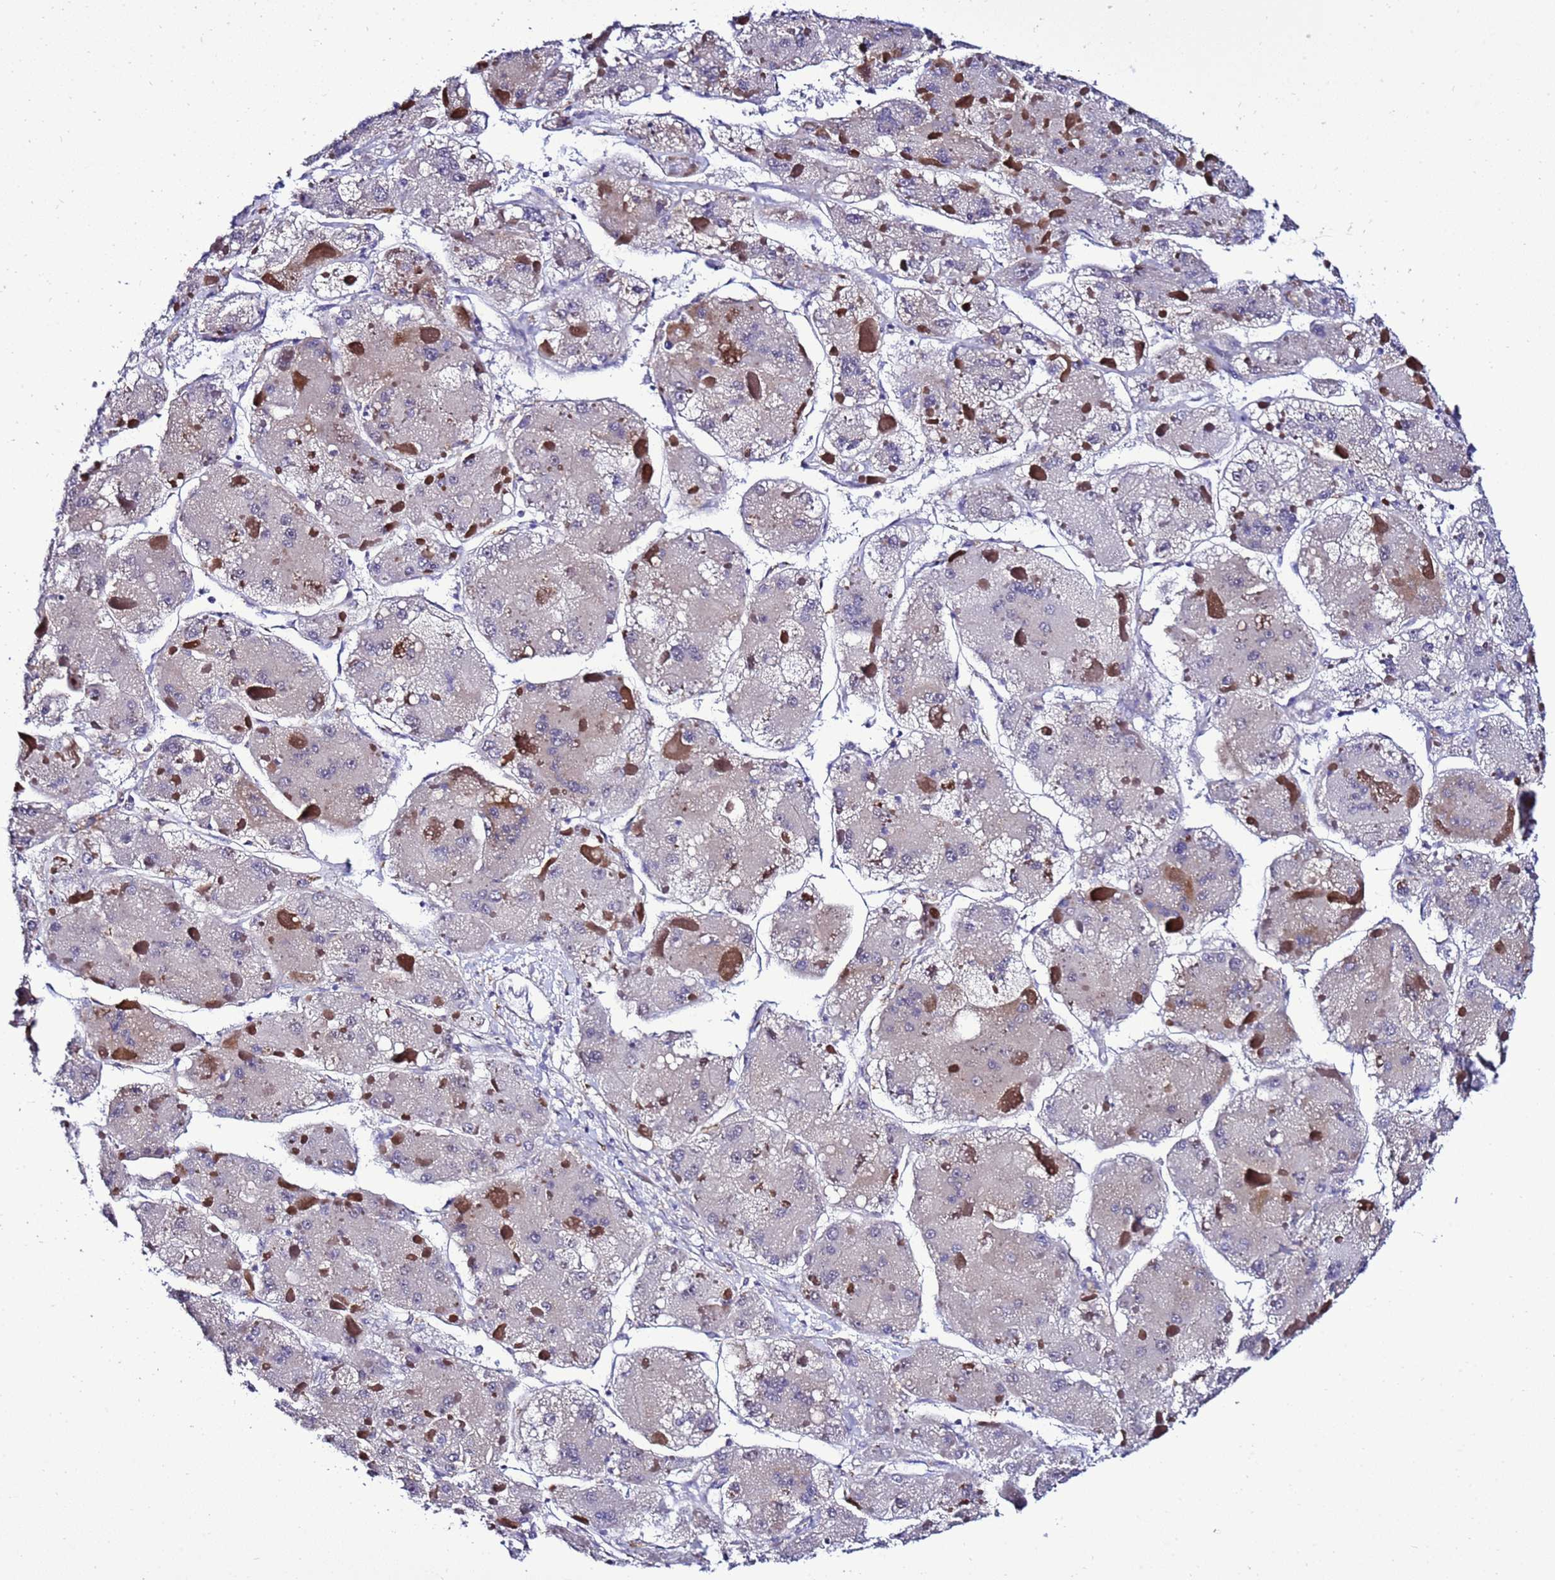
{"staining": {"intensity": "negative", "quantity": "none", "location": "none"}, "tissue": "liver cancer", "cell_type": "Tumor cells", "image_type": "cancer", "snomed": [{"axis": "morphology", "description": "Carcinoma, Hepatocellular, NOS"}, {"axis": "topography", "description": "Liver"}], "caption": "IHC of human hepatocellular carcinoma (liver) reveals no expression in tumor cells.", "gene": "GZF1", "patient": {"sex": "female", "age": 73}}